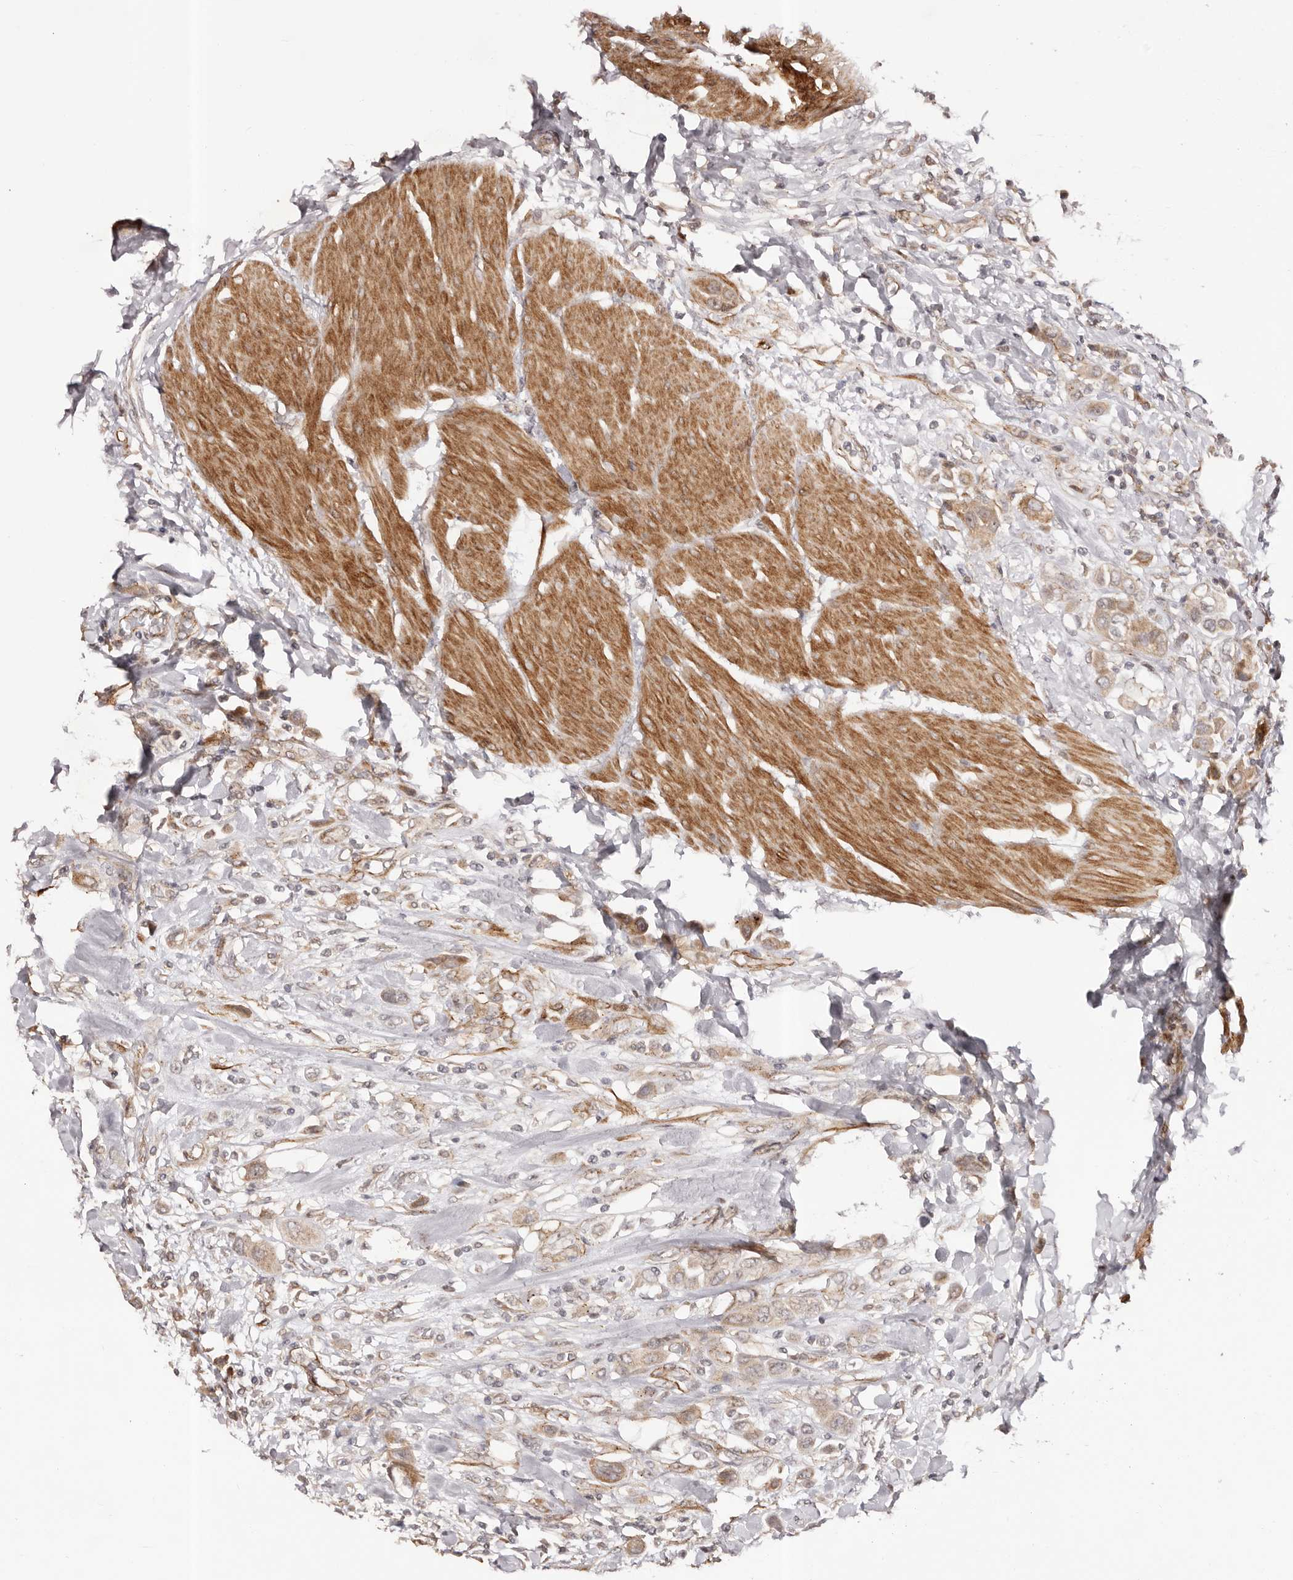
{"staining": {"intensity": "weak", "quantity": ">75%", "location": "cytoplasmic/membranous"}, "tissue": "urothelial cancer", "cell_type": "Tumor cells", "image_type": "cancer", "snomed": [{"axis": "morphology", "description": "Urothelial carcinoma, High grade"}, {"axis": "topography", "description": "Urinary bladder"}], "caption": "A high-resolution photomicrograph shows immunohistochemistry staining of urothelial cancer, which demonstrates weak cytoplasmic/membranous staining in approximately >75% of tumor cells.", "gene": "MICAL2", "patient": {"sex": "male", "age": 50}}